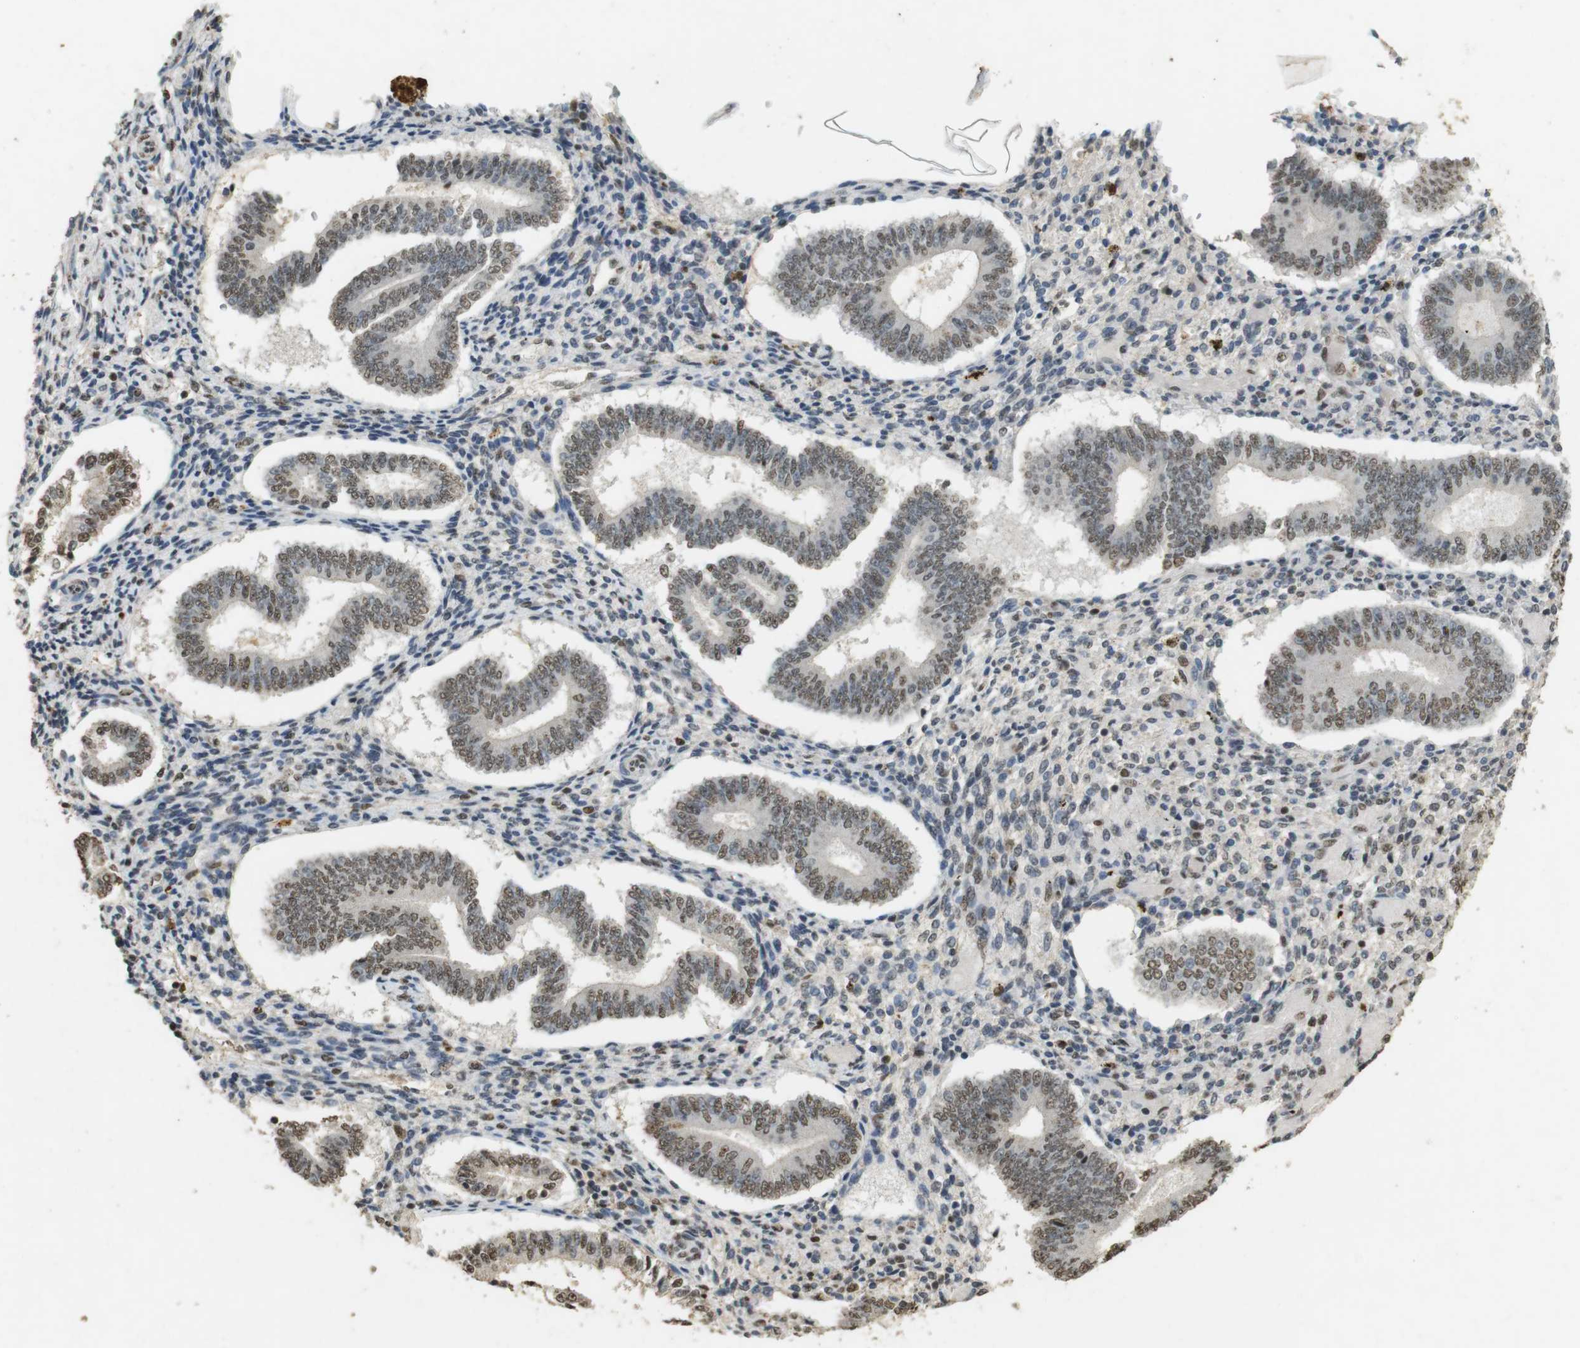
{"staining": {"intensity": "strong", "quantity": "25%-75%", "location": "nuclear"}, "tissue": "endometrium", "cell_type": "Cells in endometrial stroma", "image_type": "normal", "snomed": [{"axis": "morphology", "description": "Normal tissue, NOS"}, {"axis": "topography", "description": "Endometrium"}], "caption": "Immunohistochemistry image of unremarkable human endometrium stained for a protein (brown), which reveals high levels of strong nuclear expression in about 25%-75% of cells in endometrial stroma.", "gene": "GATA4", "patient": {"sex": "female", "age": 42}}